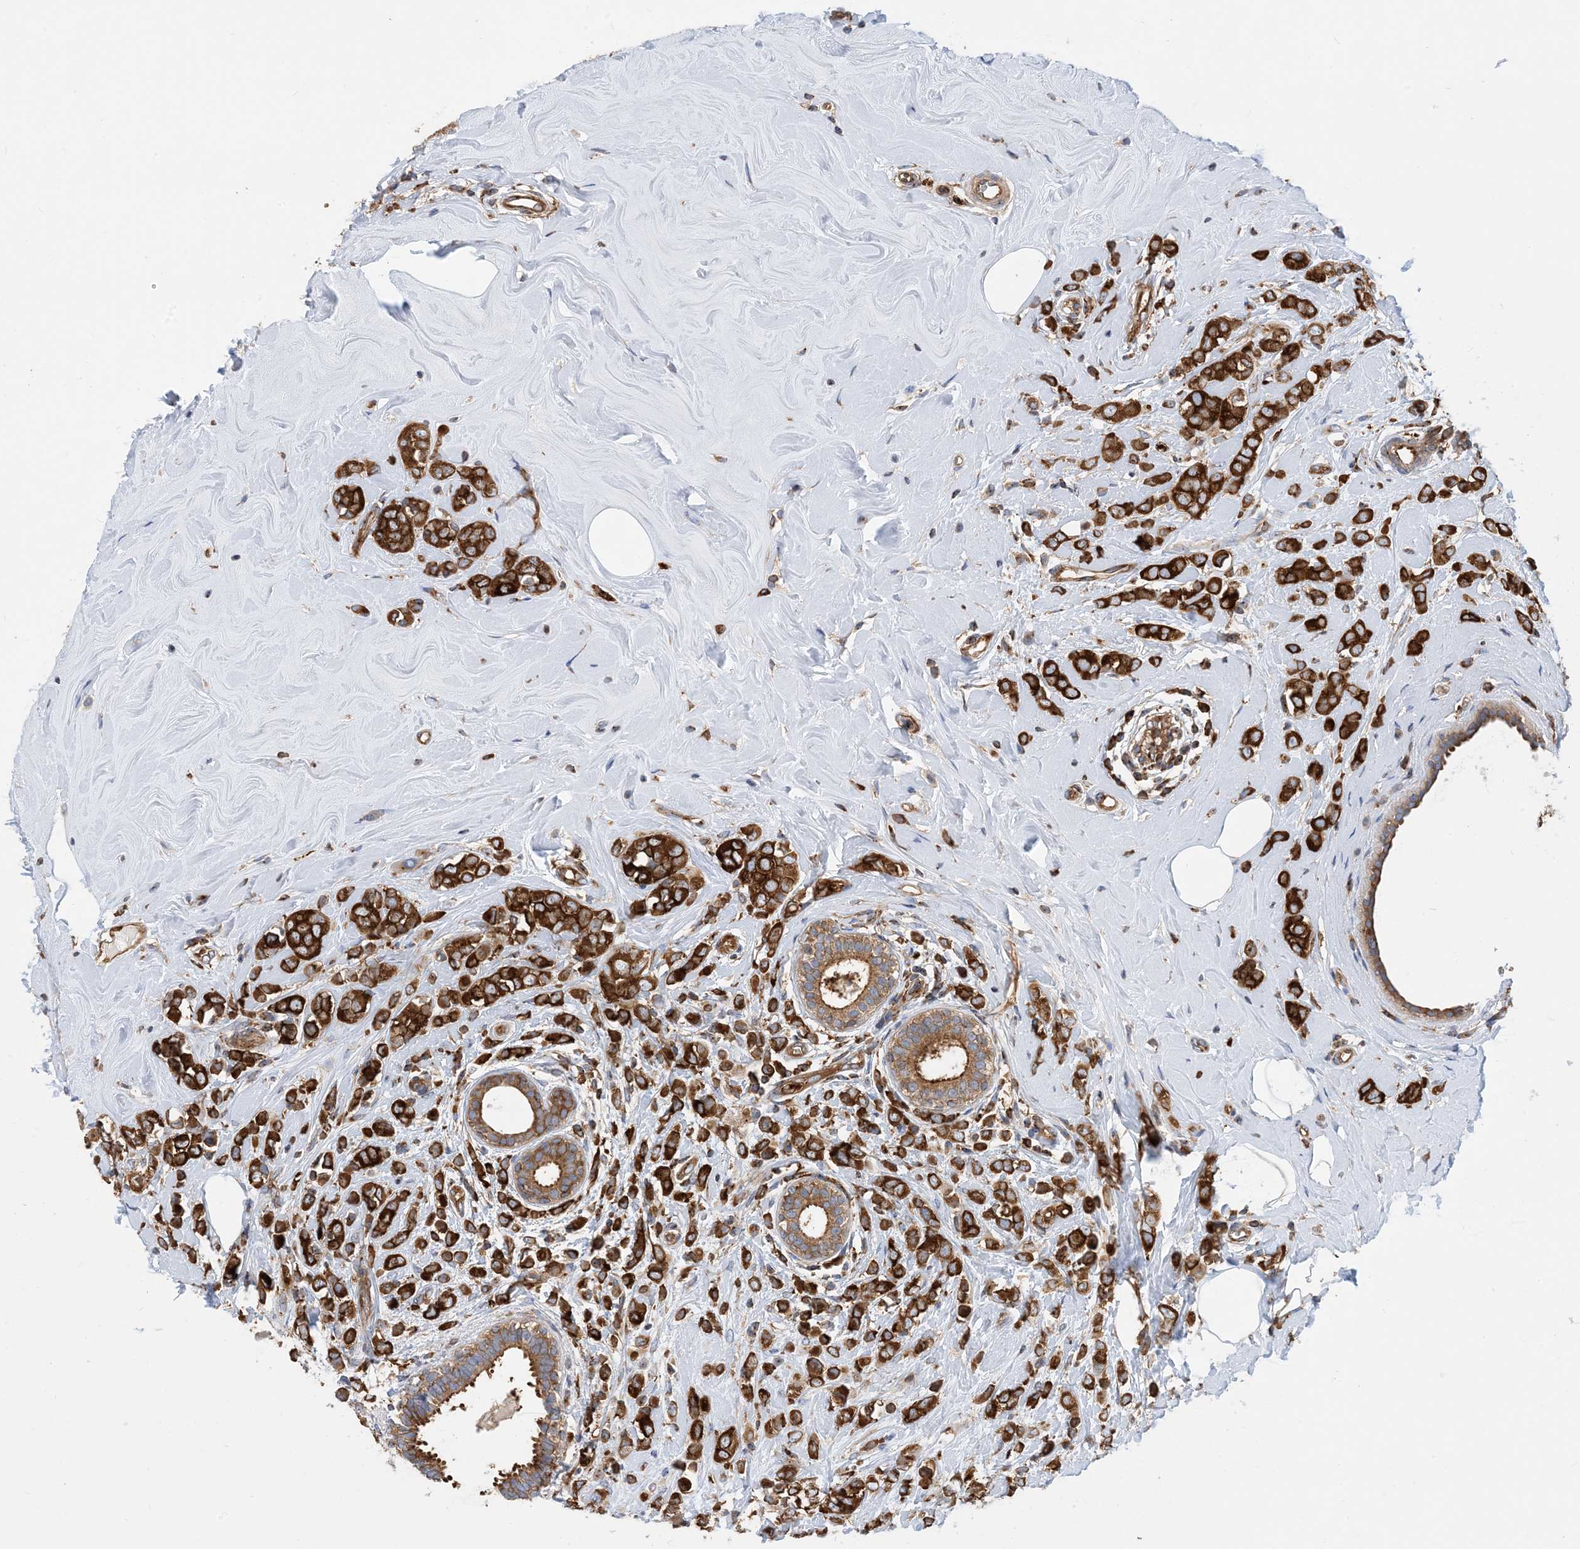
{"staining": {"intensity": "strong", "quantity": ">75%", "location": "cytoplasmic/membranous"}, "tissue": "breast cancer", "cell_type": "Tumor cells", "image_type": "cancer", "snomed": [{"axis": "morphology", "description": "Lobular carcinoma"}, {"axis": "topography", "description": "Breast"}], "caption": "Immunohistochemical staining of lobular carcinoma (breast) displays high levels of strong cytoplasmic/membranous protein expression in about >75% of tumor cells.", "gene": "DYNC1LI1", "patient": {"sex": "female", "age": 47}}